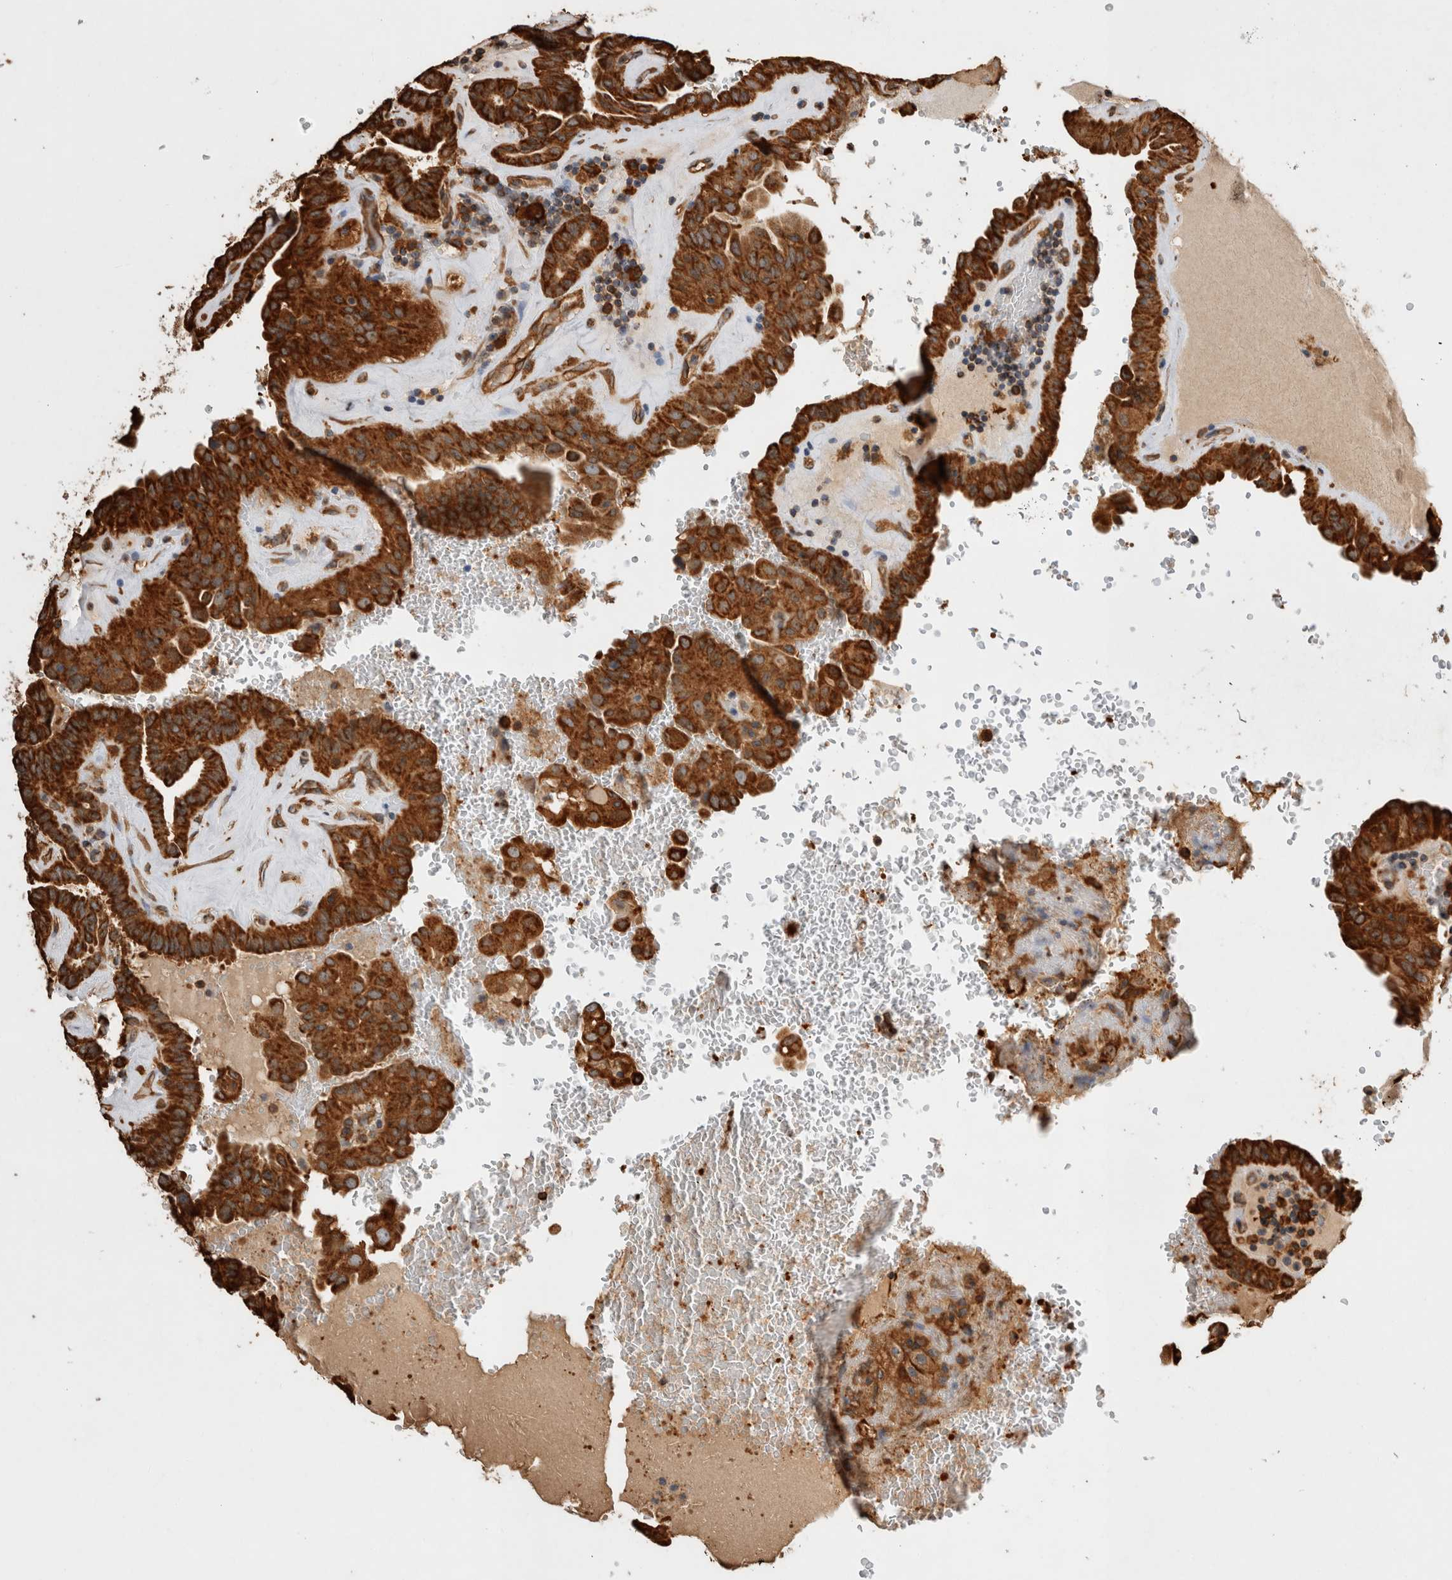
{"staining": {"intensity": "strong", "quantity": ">75%", "location": "cytoplasmic/membranous"}, "tissue": "thyroid cancer", "cell_type": "Tumor cells", "image_type": "cancer", "snomed": [{"axis": "morphology", "description": "Papillary adenocarcinoma, NOS"}, {"axis": "topography", "description": "Thyroid gland"}], "caption": "Strong cytoplasmic/membranous positivity is identified in approximately >75% of tumor cells in papillary adenocarcinoma (thyroid).", "gene": "ZNF397", "patient": {"sex": "male", "age": 77}}